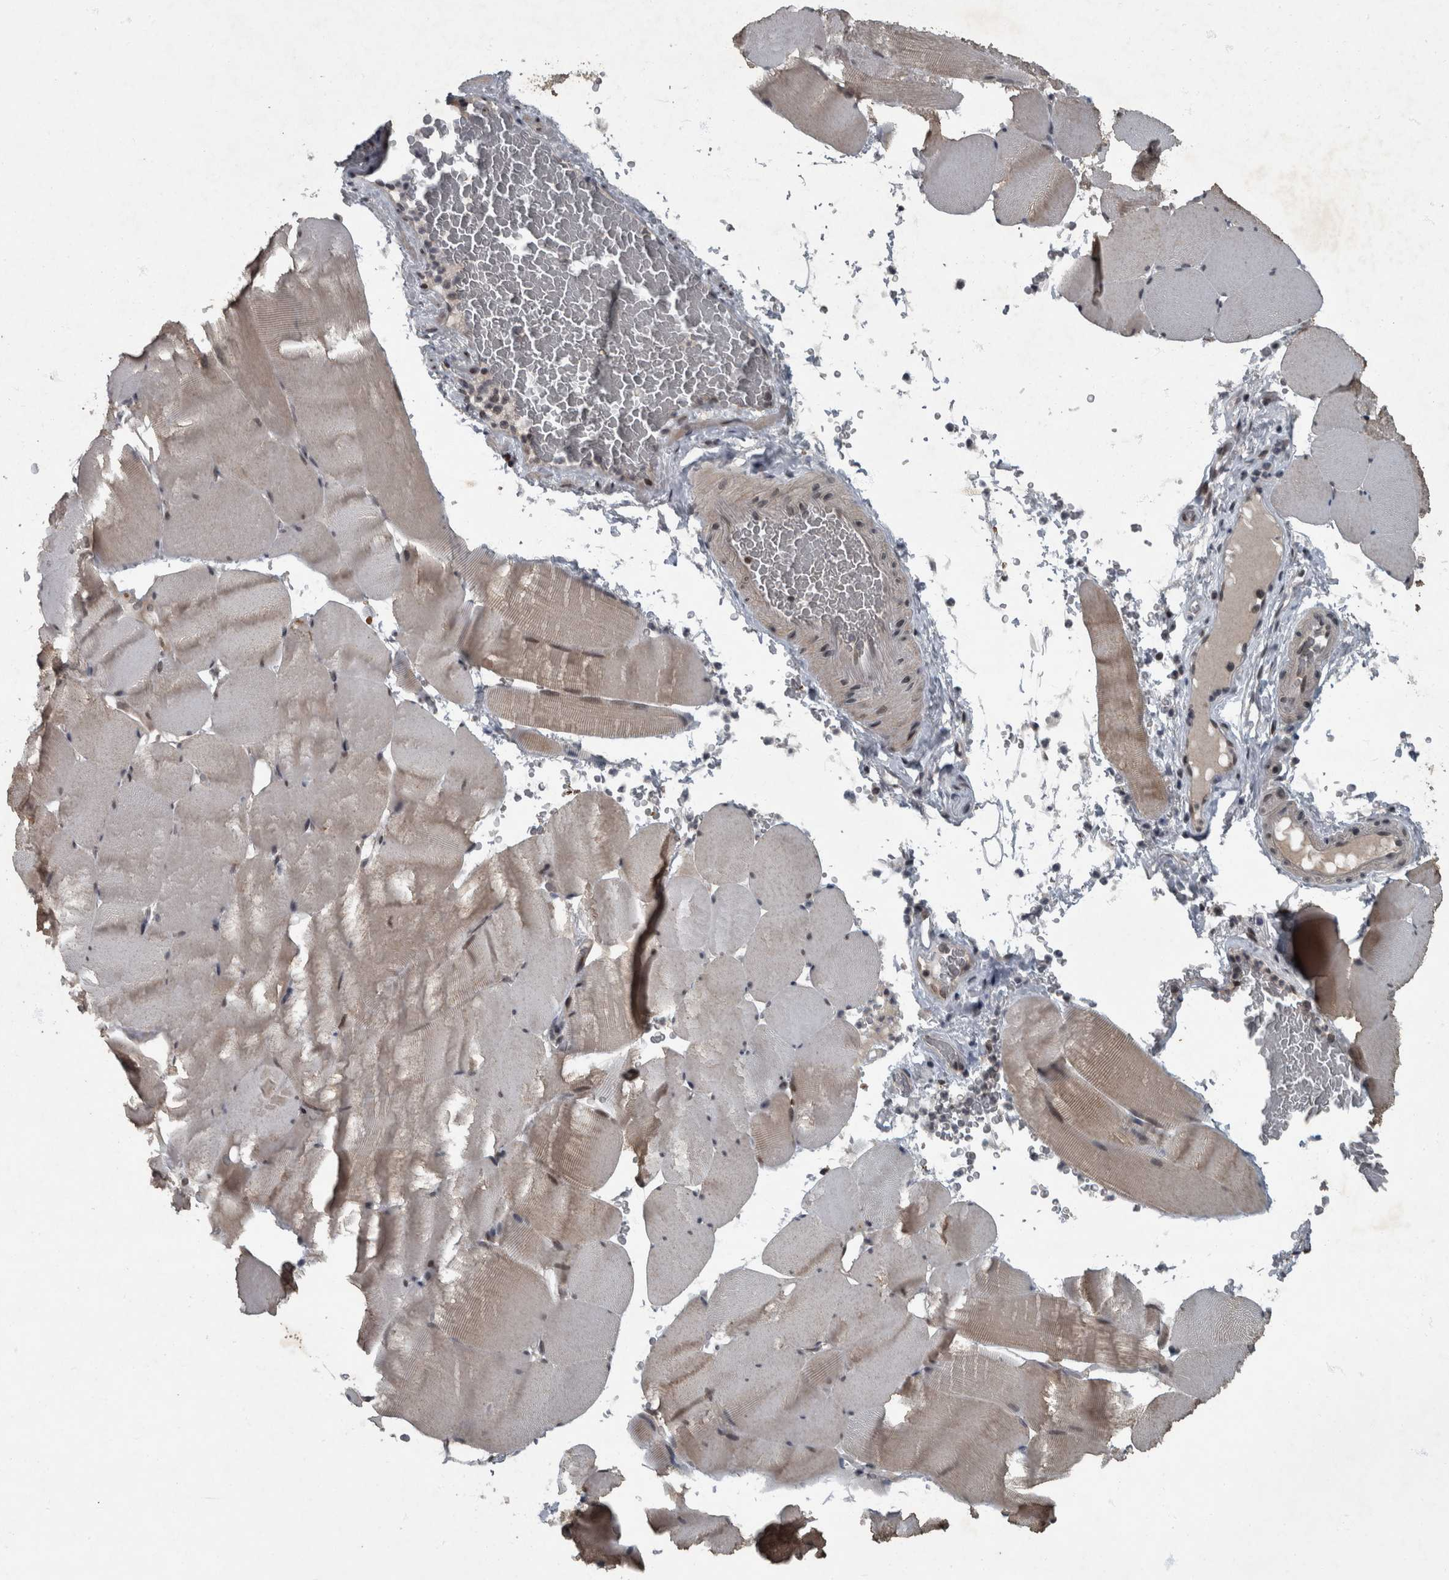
{"staining": {"intensity": "weak", "quantity": "25%-75%", "location": "cytoplasmic/membranous,nuclear"}, "tissue": "skeletal muscle", "cell_type": "Myocytes", "image_type": "normal", "snomed": [{"axis": "morphology", "description": "Normal tissue, NOS"}, {"axis": "topography", "description": "Skeletal muscle"}], "caption": "Skeletal muscle stained with DAB immunohistochemistry shows low levels of weak cytoplasmic/membranous,nuclear expression in about 25%-75% of myocytes. The protein is shown in brown color, while the nuclei are stained blue.", "gene": "WDR33", "patient": {"sex": "male", "age": 62}}